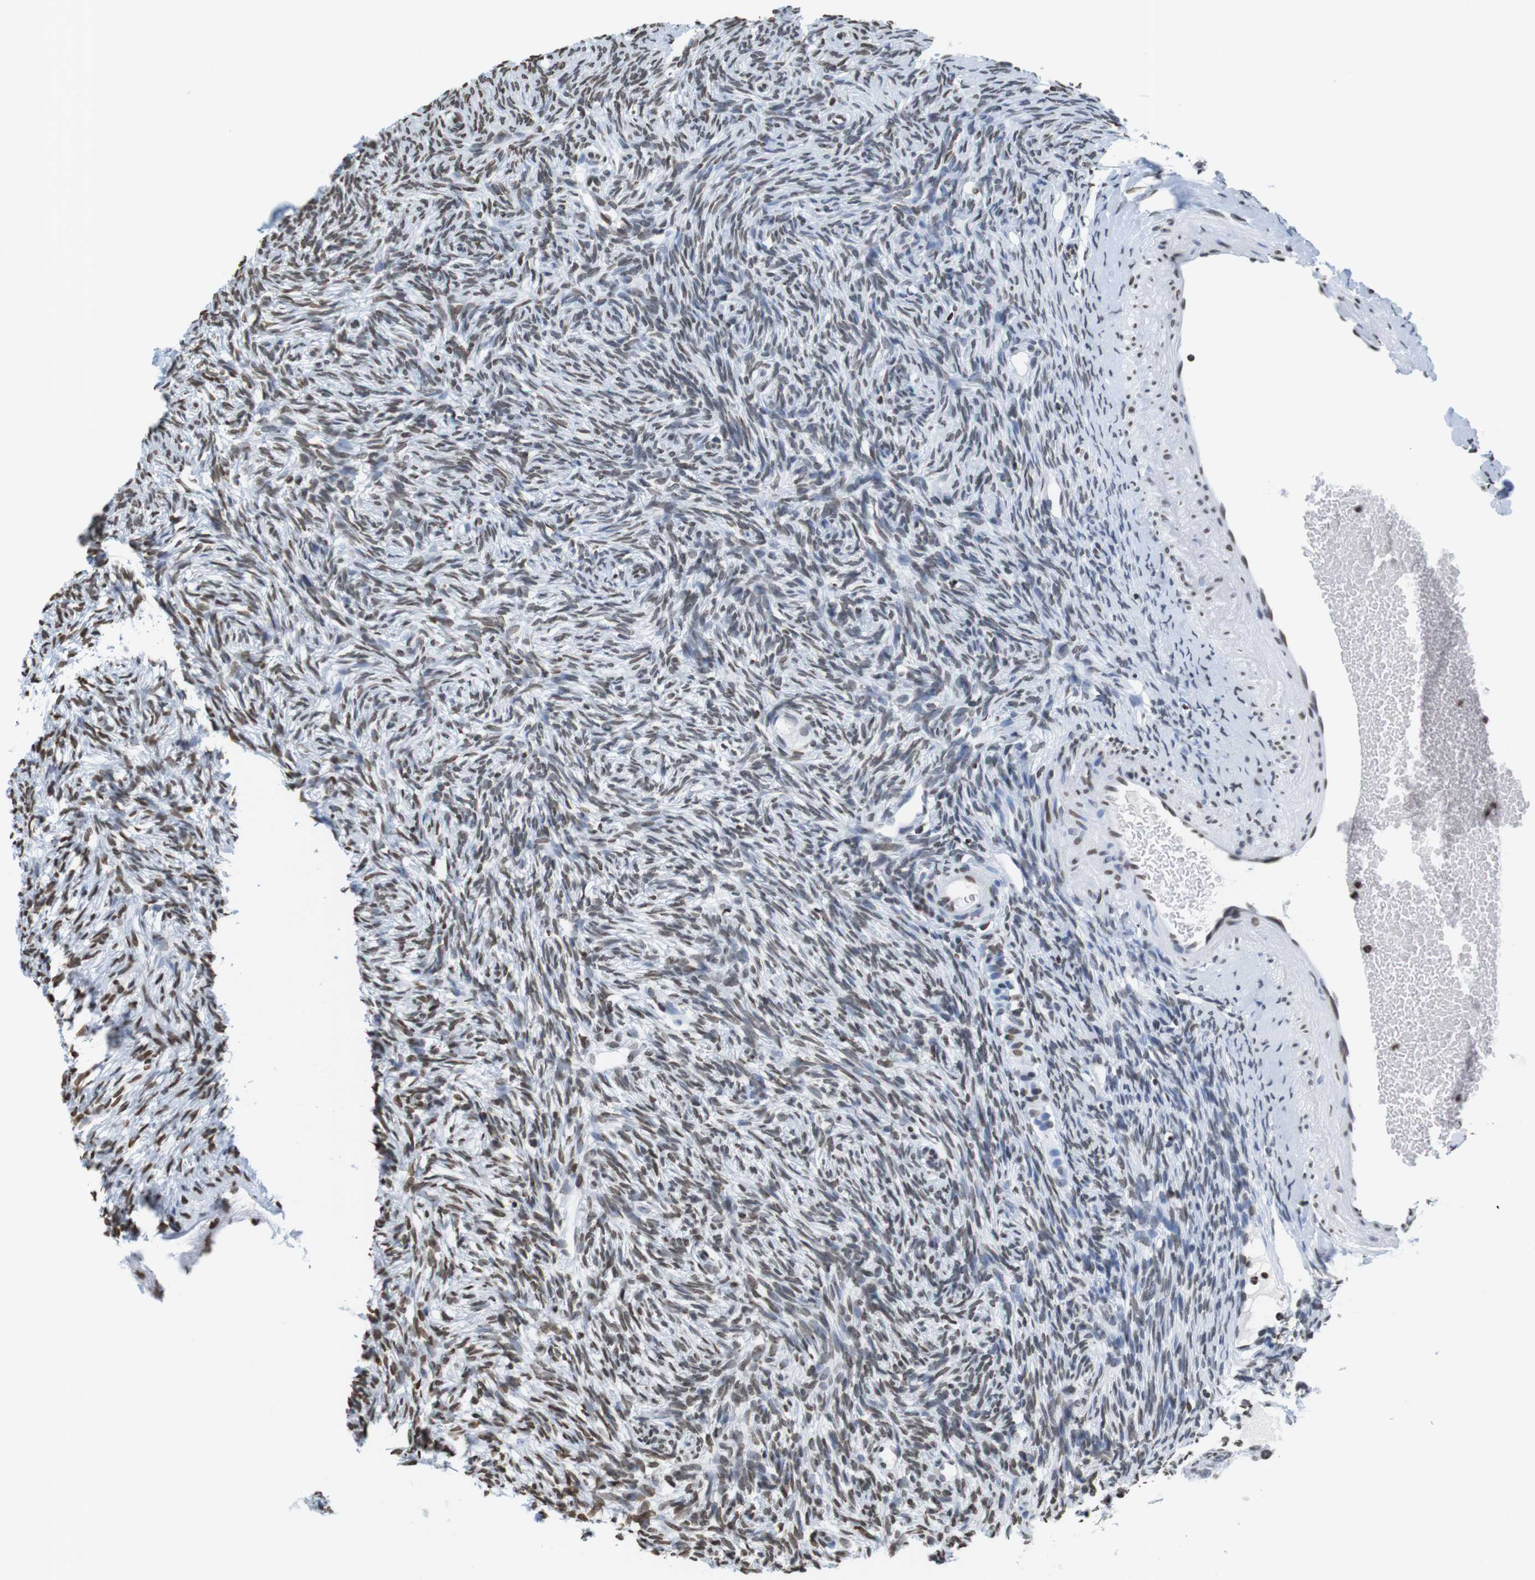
{"staining": {"intensity": "moderate", "quantity": "25%-75%", "location": "nuclear"}, "tissue": "ovary", "cell_type": "Ovarian stroma cells", "image_type": "normal", "snomed": [{"axis": "morphology", "description": "Normal tissue, NOS"}, {"axis": "topography", "description": "Ovary"}], "caption": "The photomicrograph displays immunohistochemical staining of normal ovary. There is moderate nuclear staining is seen in about 25%-75% of ovarian stroma cells.", "gene": "BSX", "patient": {"sex": "female", "age": 33}}